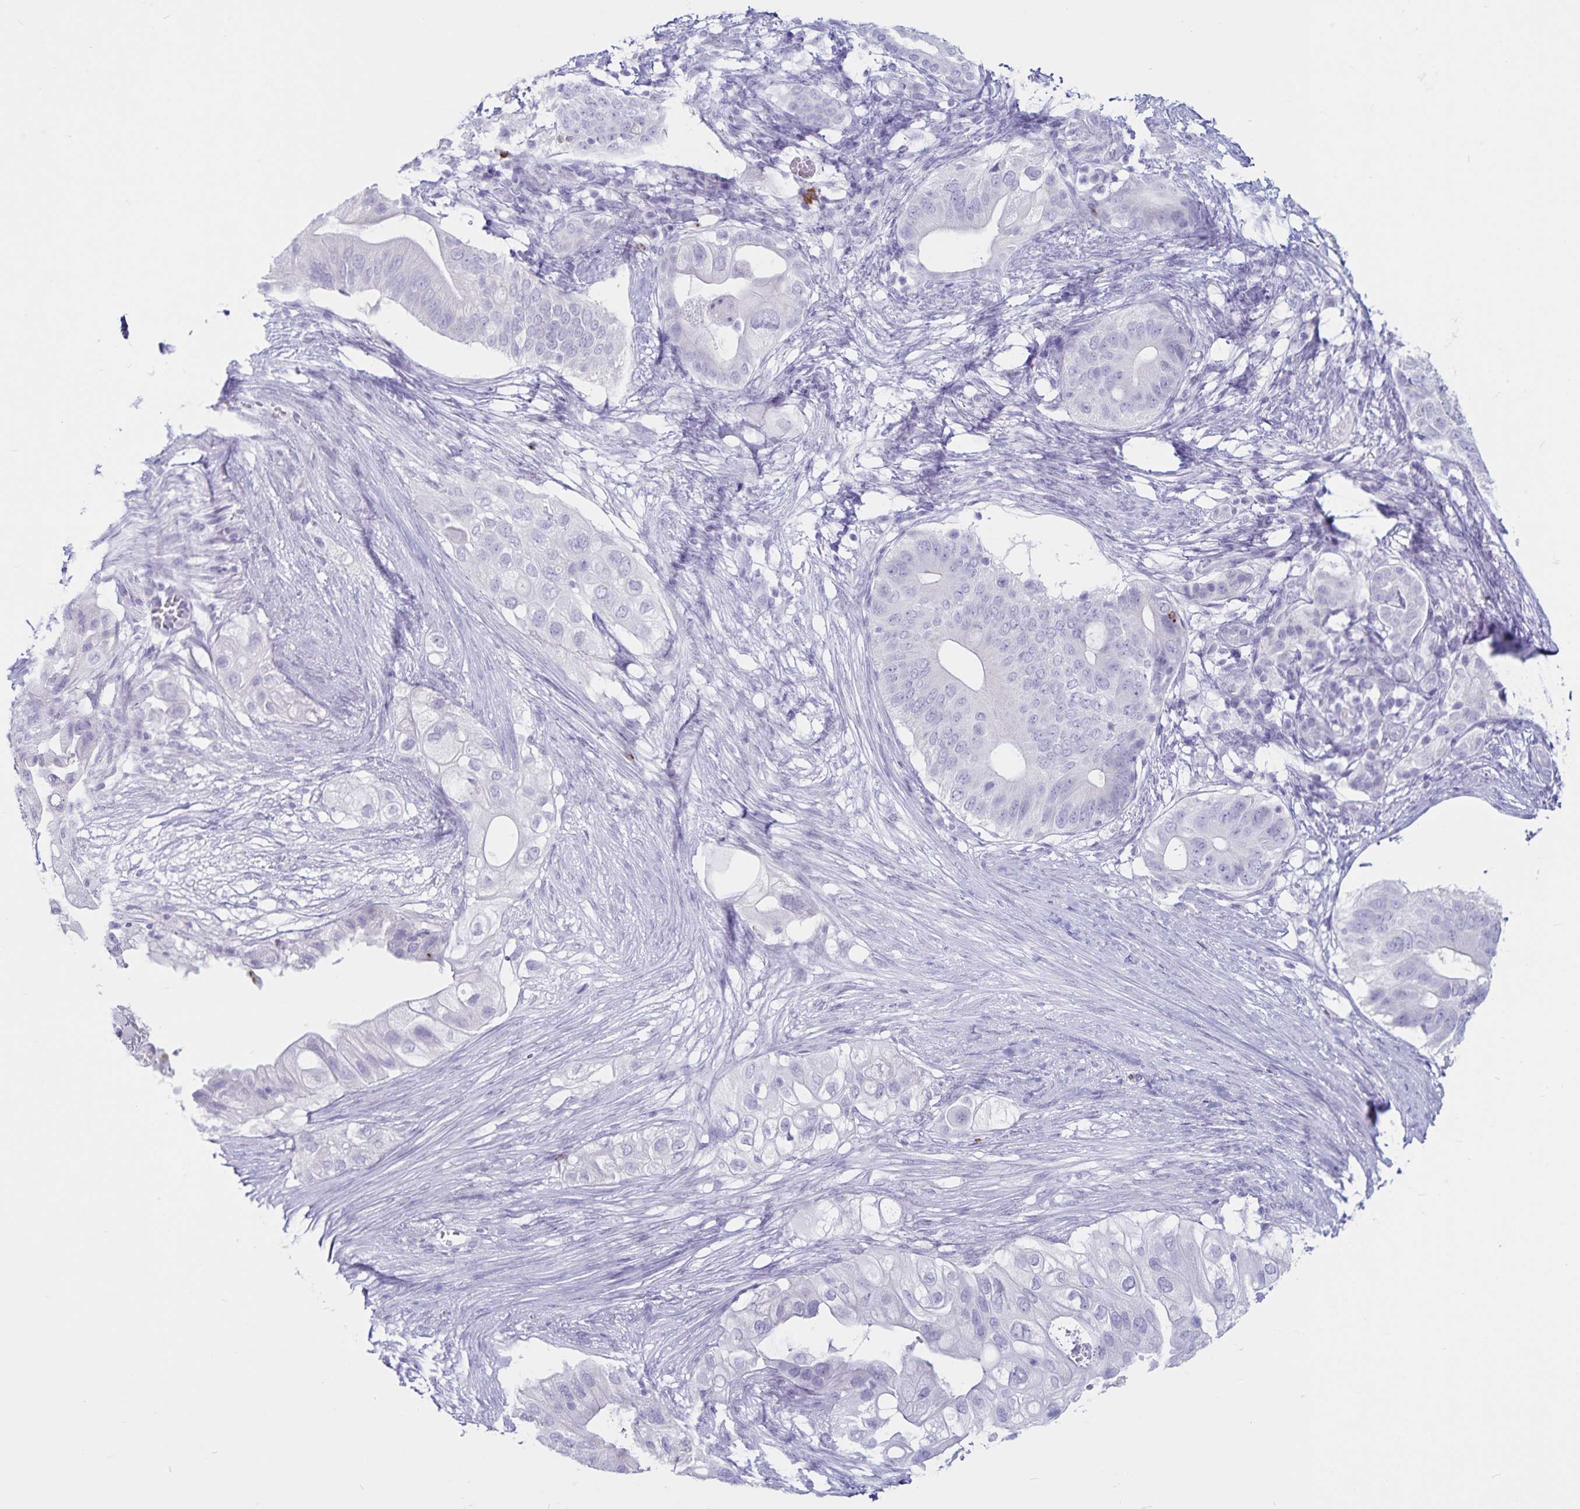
{"staining": {"intensity": "negative", "quantity": "none", "location": "none"}, "tissue": "pancreatic cancer", "cell_type": "Tumor cells", "image_type": "cancer", "snomed": [{"axis": "morphology", "description": "Adenocarcinoma, NOS"}, {"axis": "topography", "description": "Pancreas"}], "caption": "A photomicrograph of pancreatic cancer (adenocarcinoma) stained for a protein displays no brown staining in tumor cells.", "gene": "GNLY", "patient": {"sex": "female", "age": 72}}